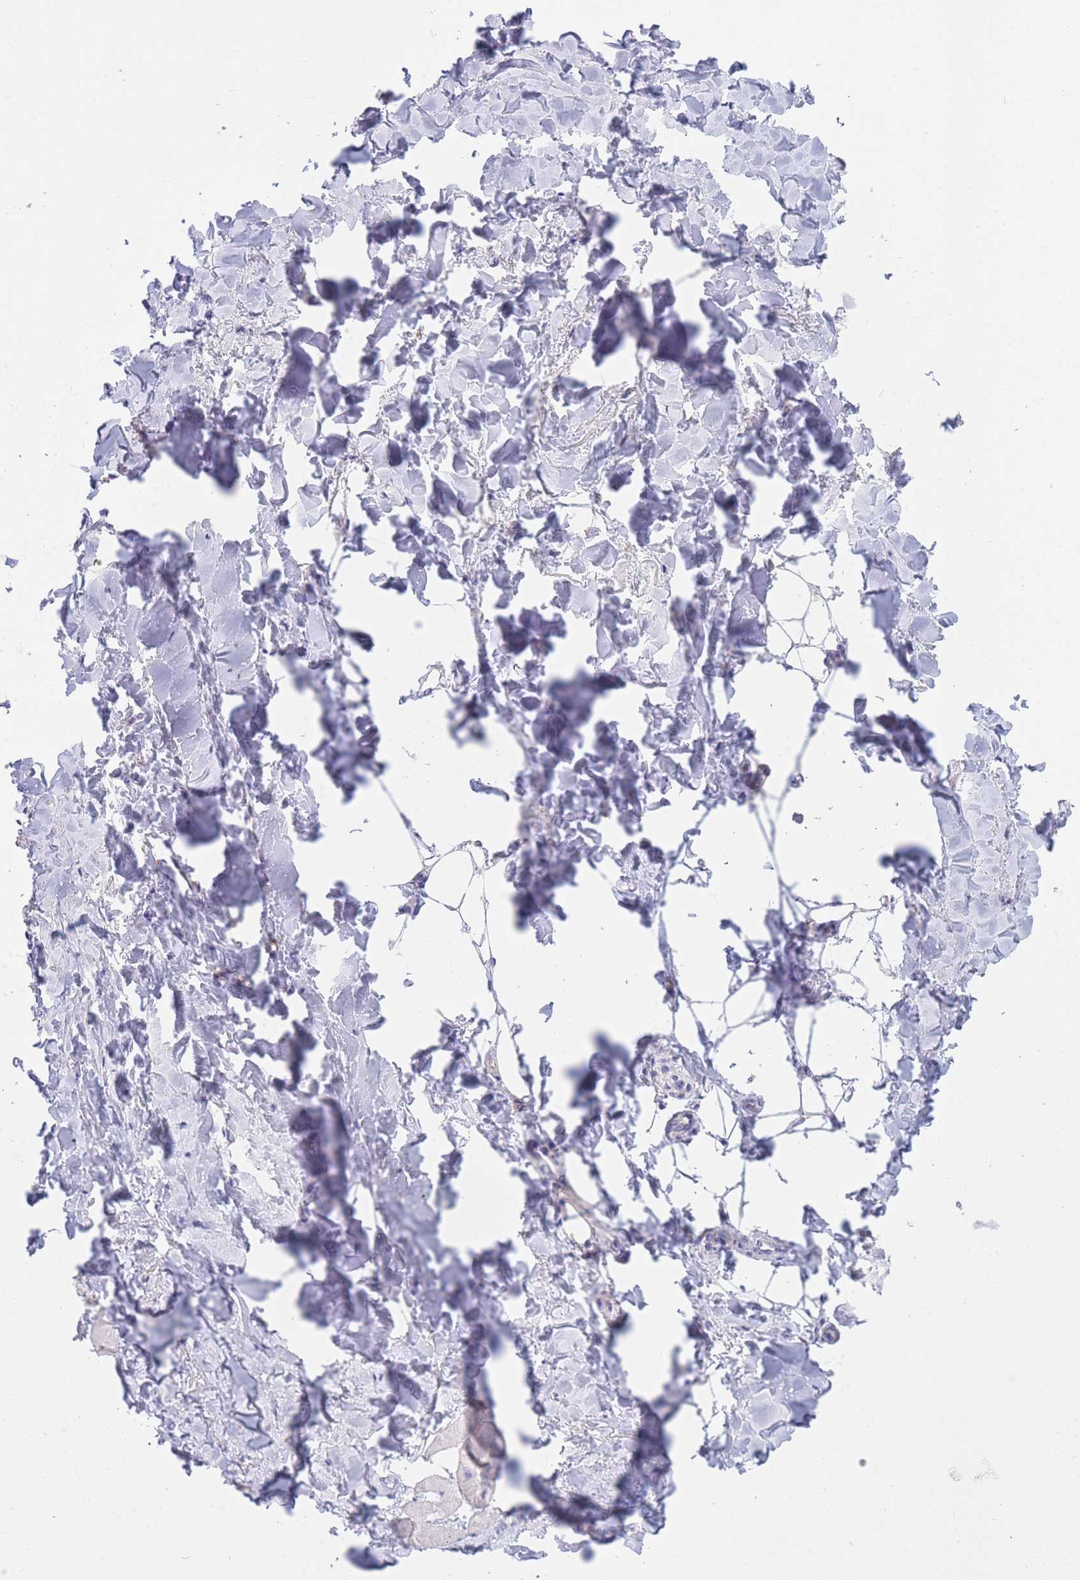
{"staining": {"intensity": "negative", "quantity": "none", "location": "none"}, "tissue": "skeletal muscle", "cell_type": "Myocytes", "image_type": "normal", "snomed": [{"axis": "morphology", "description": "Normal tissue, NOS"}, {"axis": "topography", "description": "Skeletal muscle"}], "caption": "This is an IHC image of unremarkable skeletal muscle. There is no staining in myocytes.", "gene": "COPG1", "patient": {"sex": "male", "age": 25}}